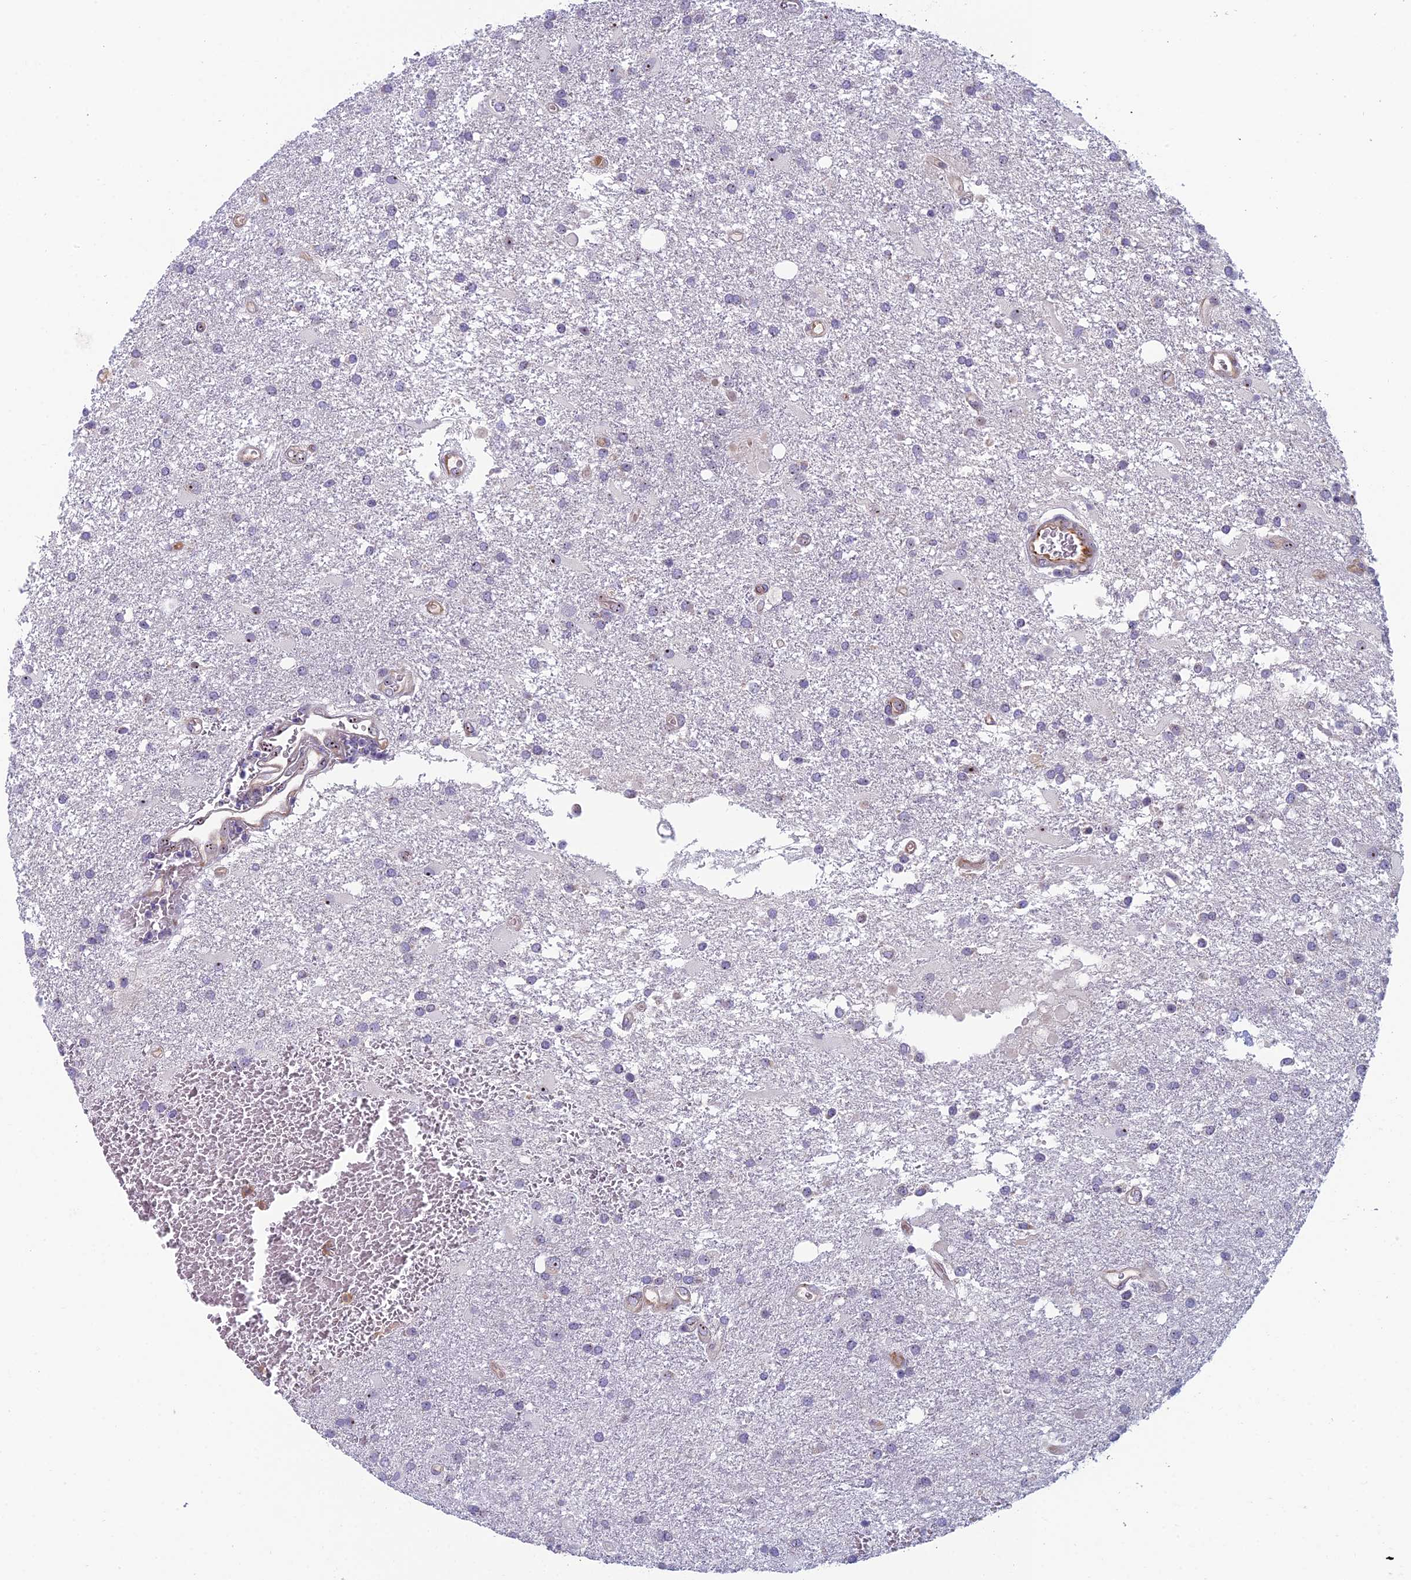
{"staining": {"intensity": "negative", "quantity": "none", "location": "none"}, "tissue": "glioma", "cell_type": "Tumor cells", "image_type": "cancer", "snomed": [{"axis": "morphology", "description": "Glioma, malignant, Low grade"}, {"axis": "topography", "description": "Brain"}], "caption": "High magnification brightfield microscopy of low-grade glioma (malignant) stained with DAB (brown) and counterstained with hematoxylin (blue): tumor cells show no significant positivity.", "gene": "NOC2L", "patient": {"sex": "male", "age": 66}}